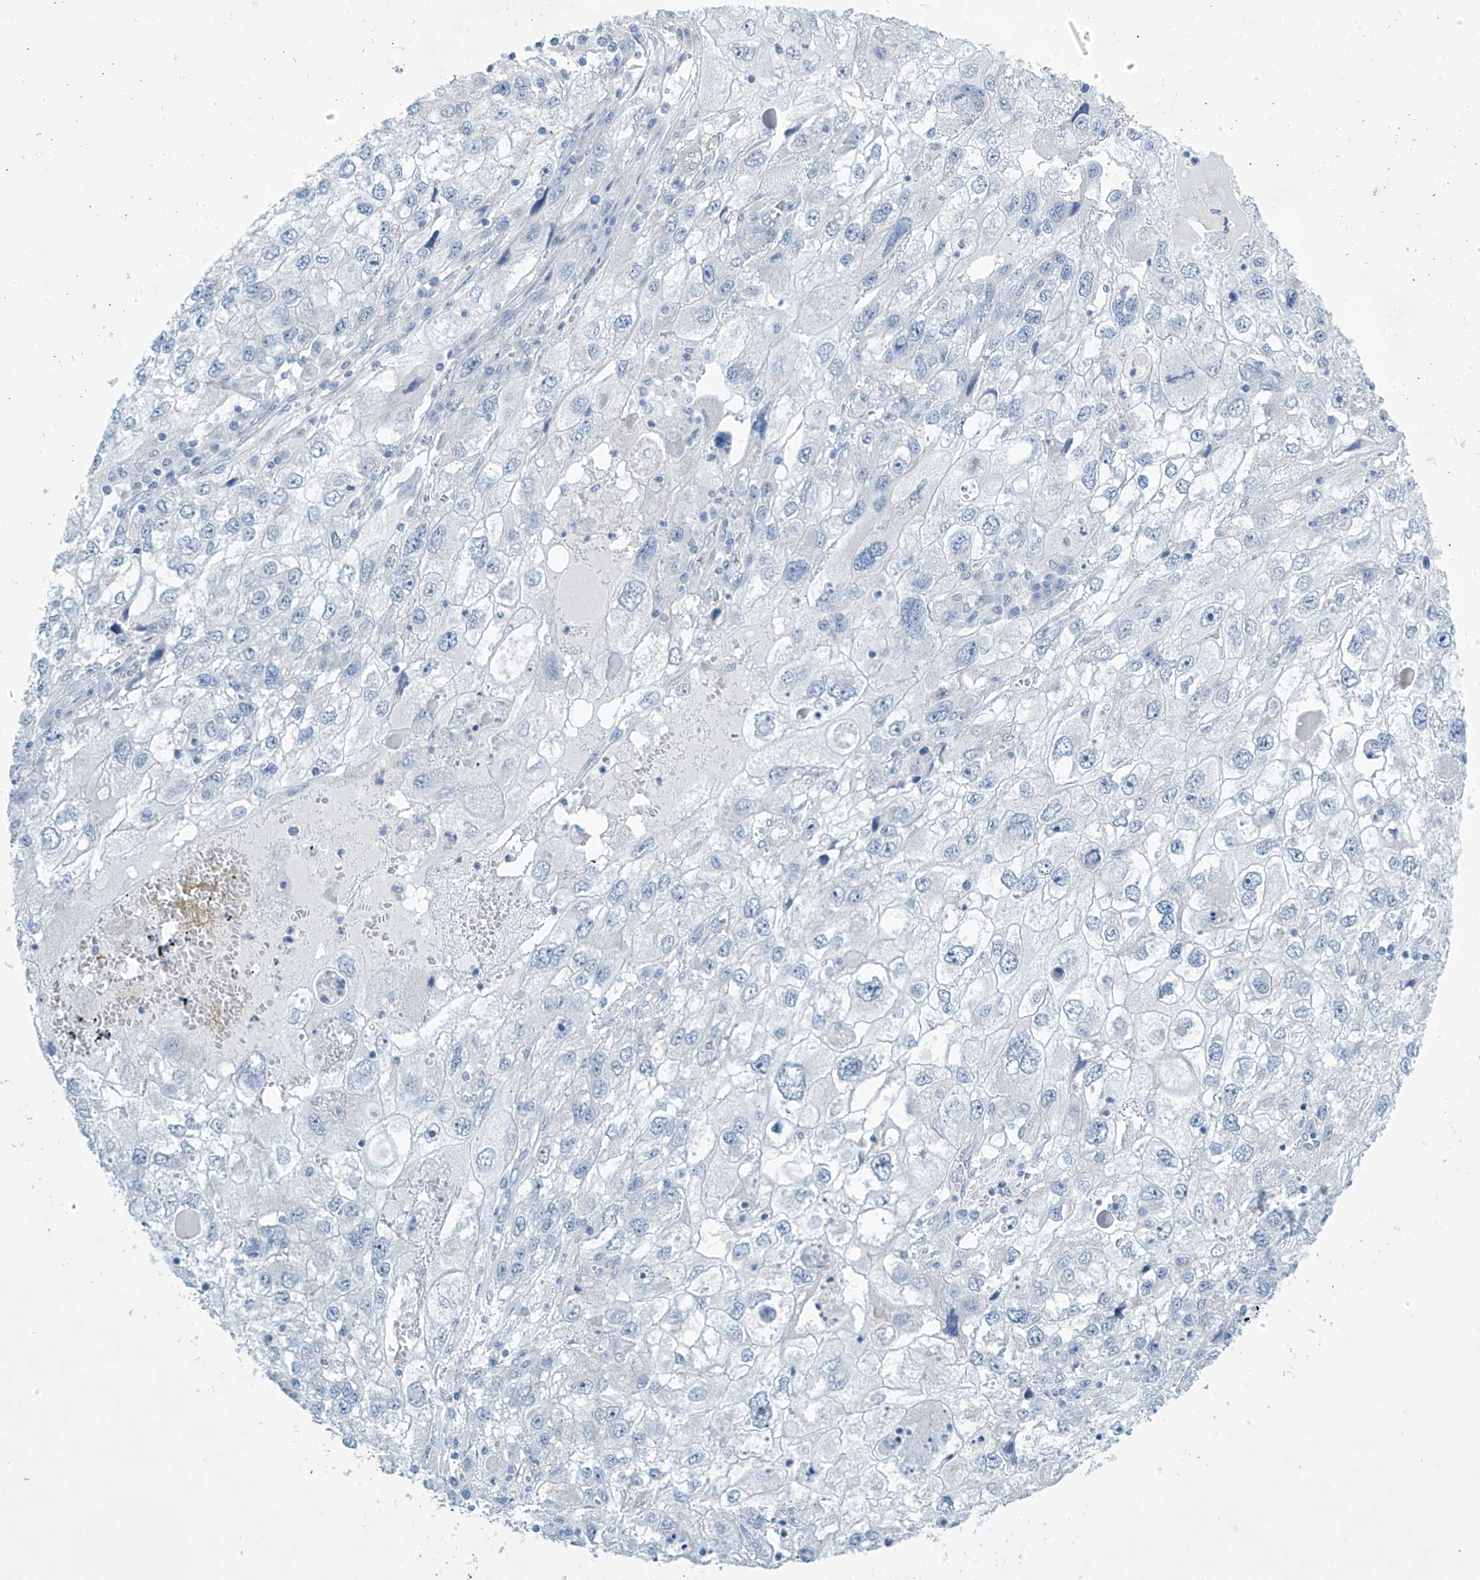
{"staining": {"intensity": "negative", "quantity": "none", "location": "none"}, "tissue": "endometrial cancer", "cell_type": "Tumor cells", "image_type": "cancer", "snomed": [{"axis": "morphology", "description": "Adenocarcinoma, NOS"}, {"axis": "topography", "description": "Endometrium"}], "caption": "The micrograph demonstrates no significant staining in tumor cells of adenocarcinoma (endometrial).", "gene": "SLC35A5", "patient": {"sex": "female", "age": 49}}